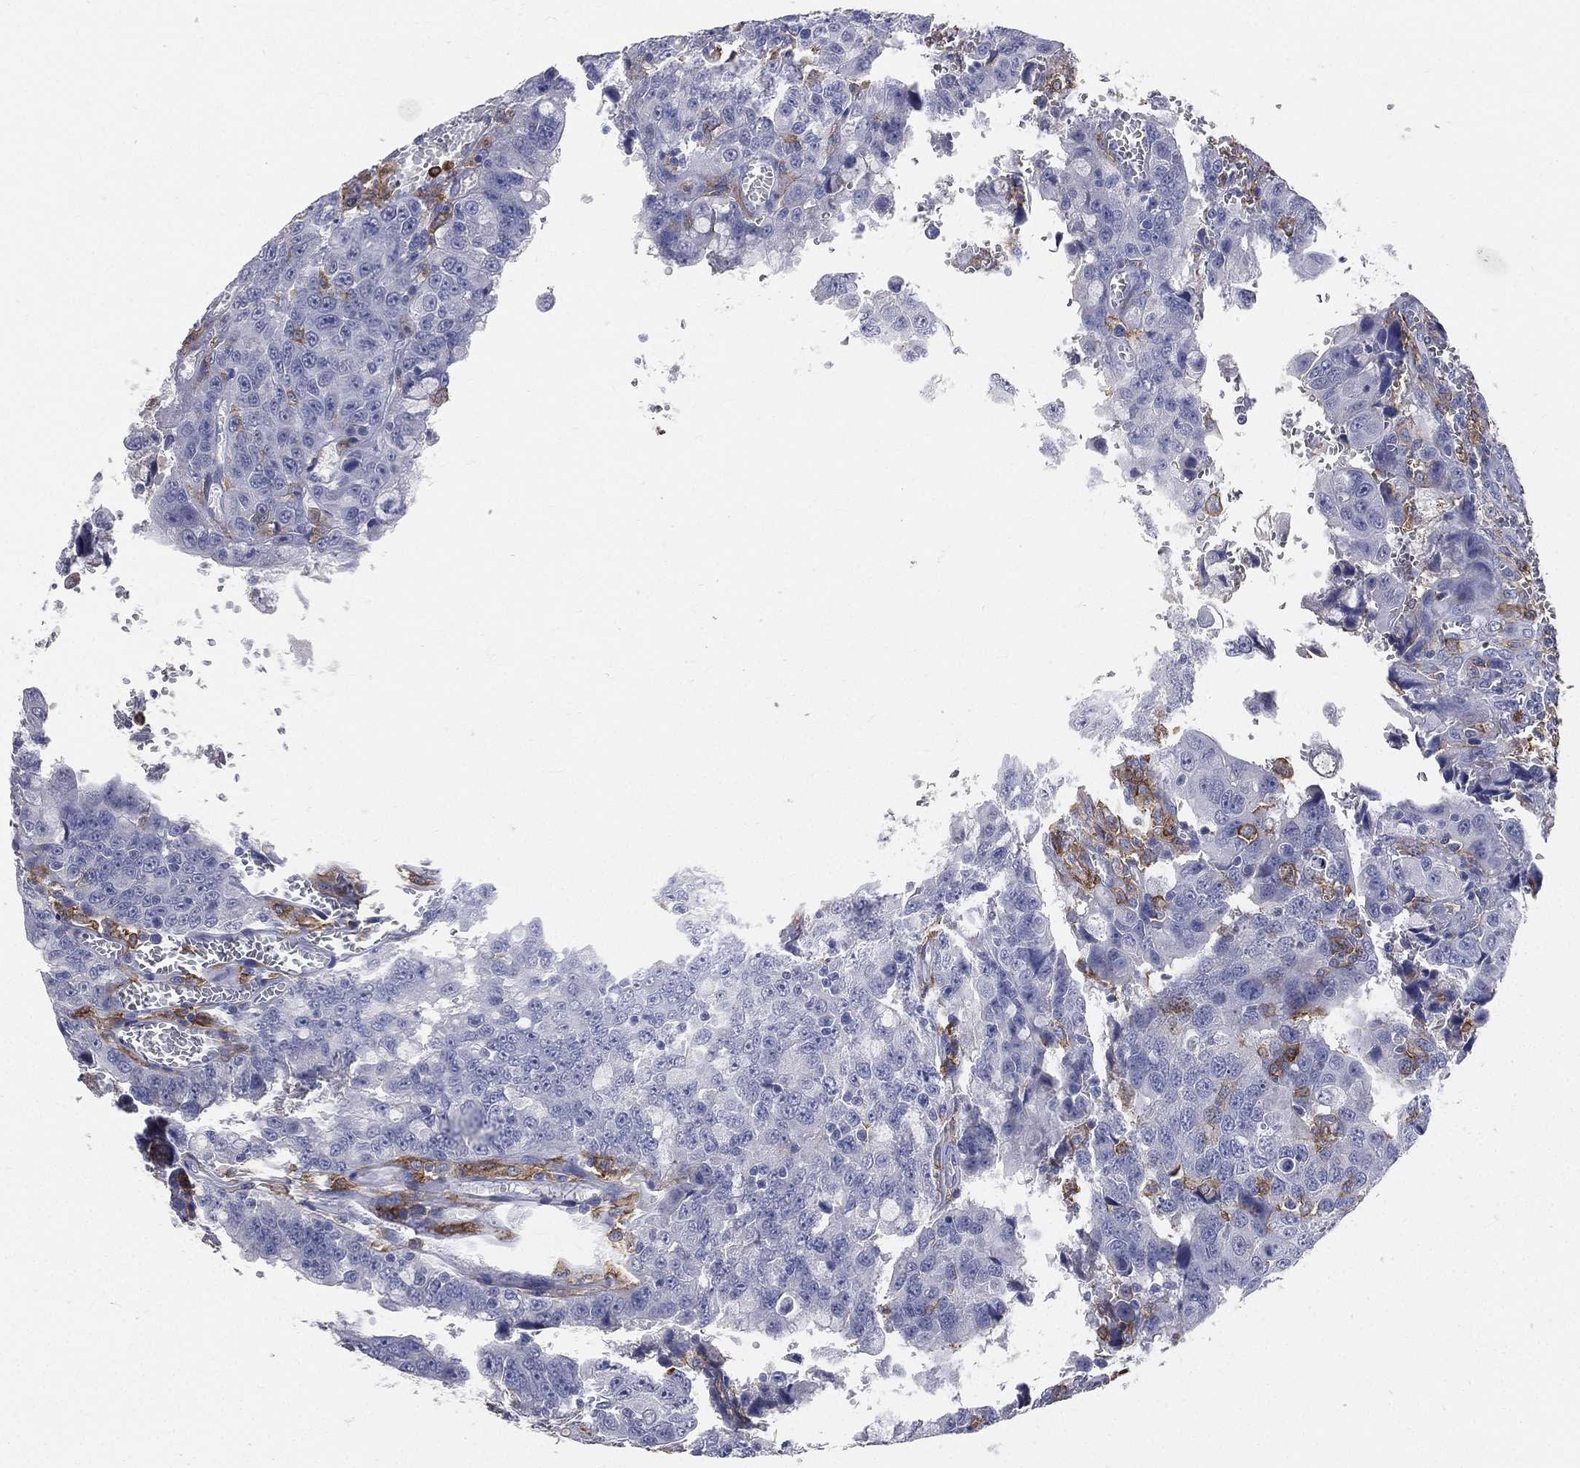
{"staining": {"intensity": "negative", "quantity": "none", "location": "none"}, "tissue": "urothelial cancer", "cell_type": "Tumor cells", "image_type": "cancer", "snomed": [{"axis": "morphology", "description": "Urothelial carcinoma, NOS"}, {"axis": "morphology", "description": "Urothelial carcinoma, High grade"}, {"axis": "topography", "description": "Urinary bladder"}], "caption": "This is an IHC micrograph of human urothelial cancer. There is no staining in tumor cells.", "gene": "CD33", "patient": {"sex": "female", "age": 73}}